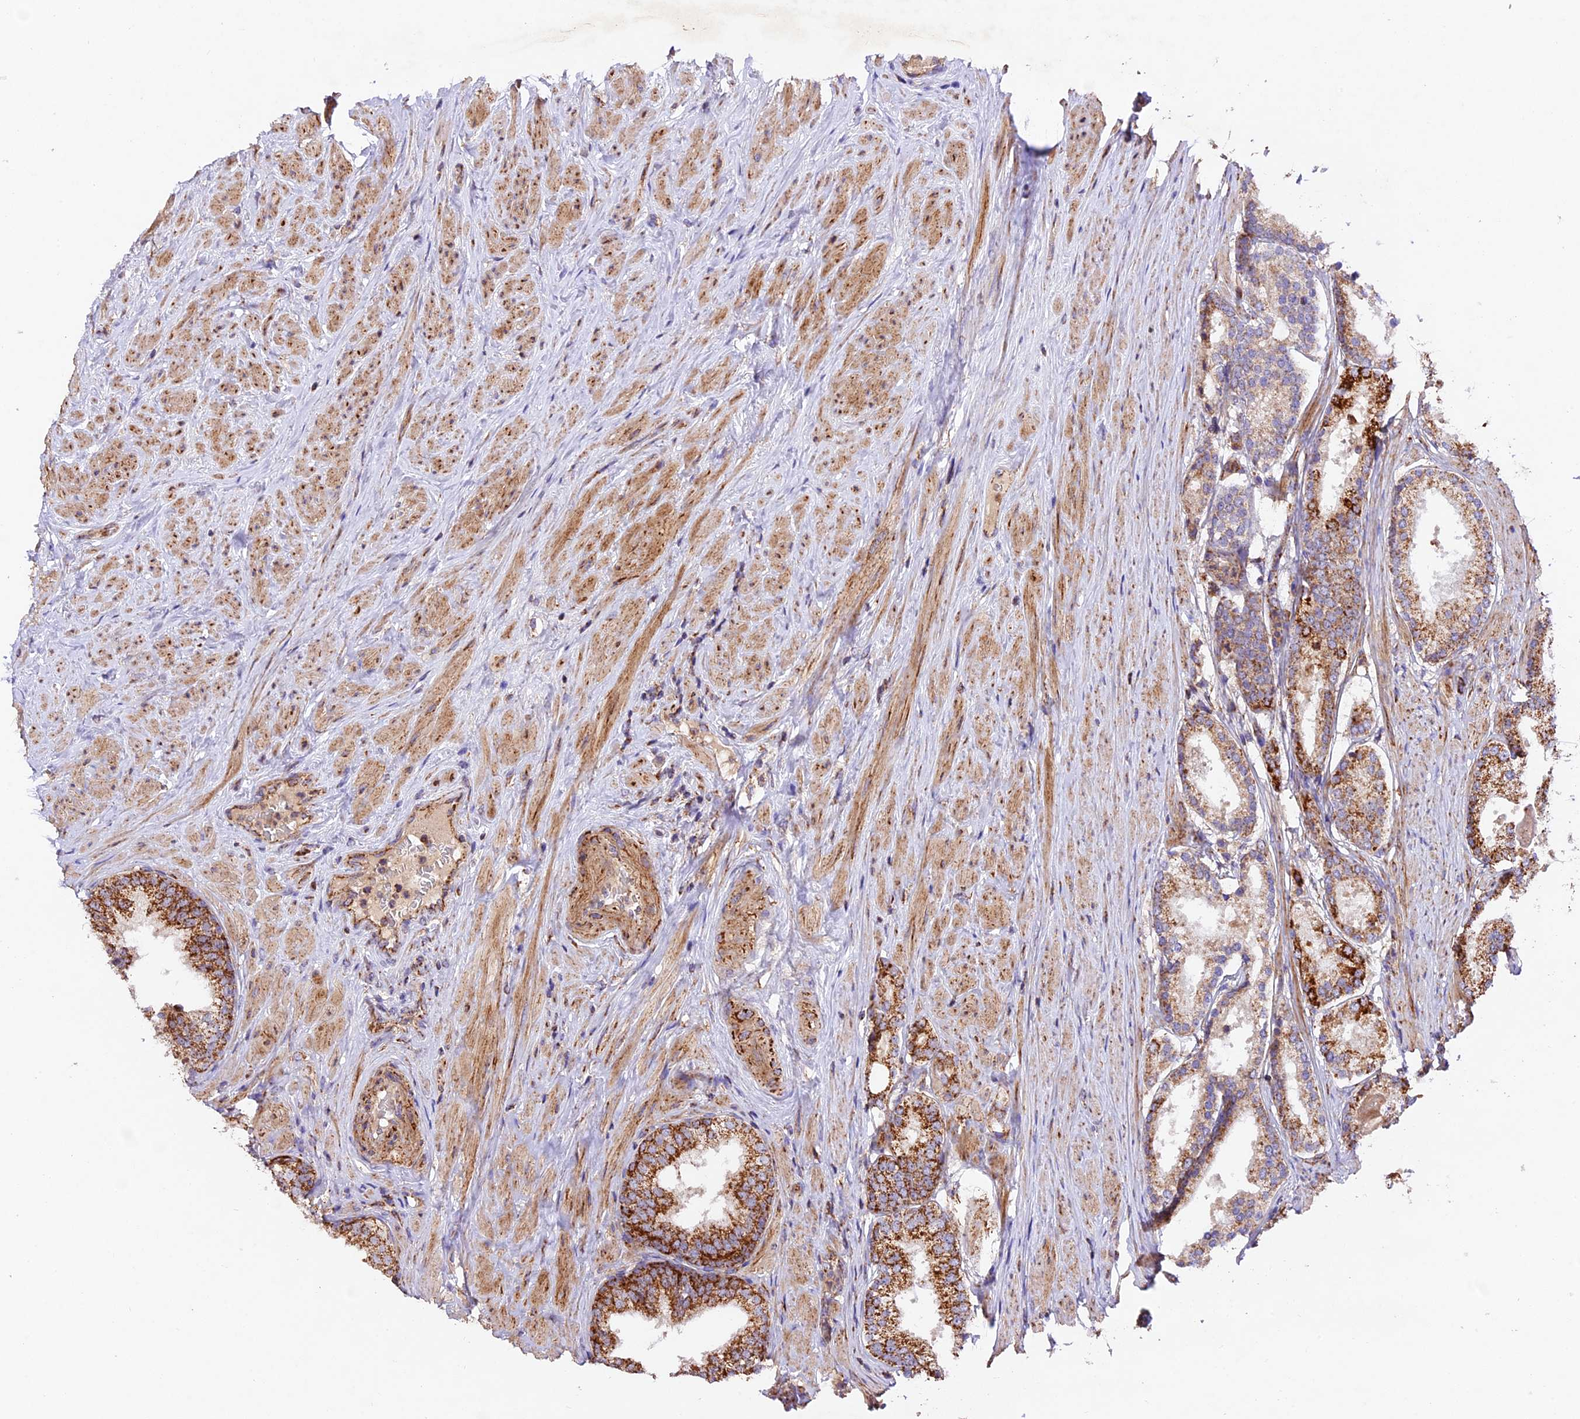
{"staining": {"intensity": "strong", "quantity": ">75%", "location": "cytoplasmic/membranous"}, "tissue": "prostate cancer", "cell_type": "Tumor cells", "image_type": "cancer", "snomed": [{"axis": "morphology", "description": "Adenocarcinoma, Low grade"}, {"axis": "topography", "description": "Prostate"}], "caption": "Immunohistochemistry (IHC) micrograph of prostate cancer stained for a protein (brown), which reveals high levels of strong cytoplasmic/membranous staining in about >75% of tumor cells.", "gene": "NDUFA8", "patient": {"sex": "male", "age": 68}}